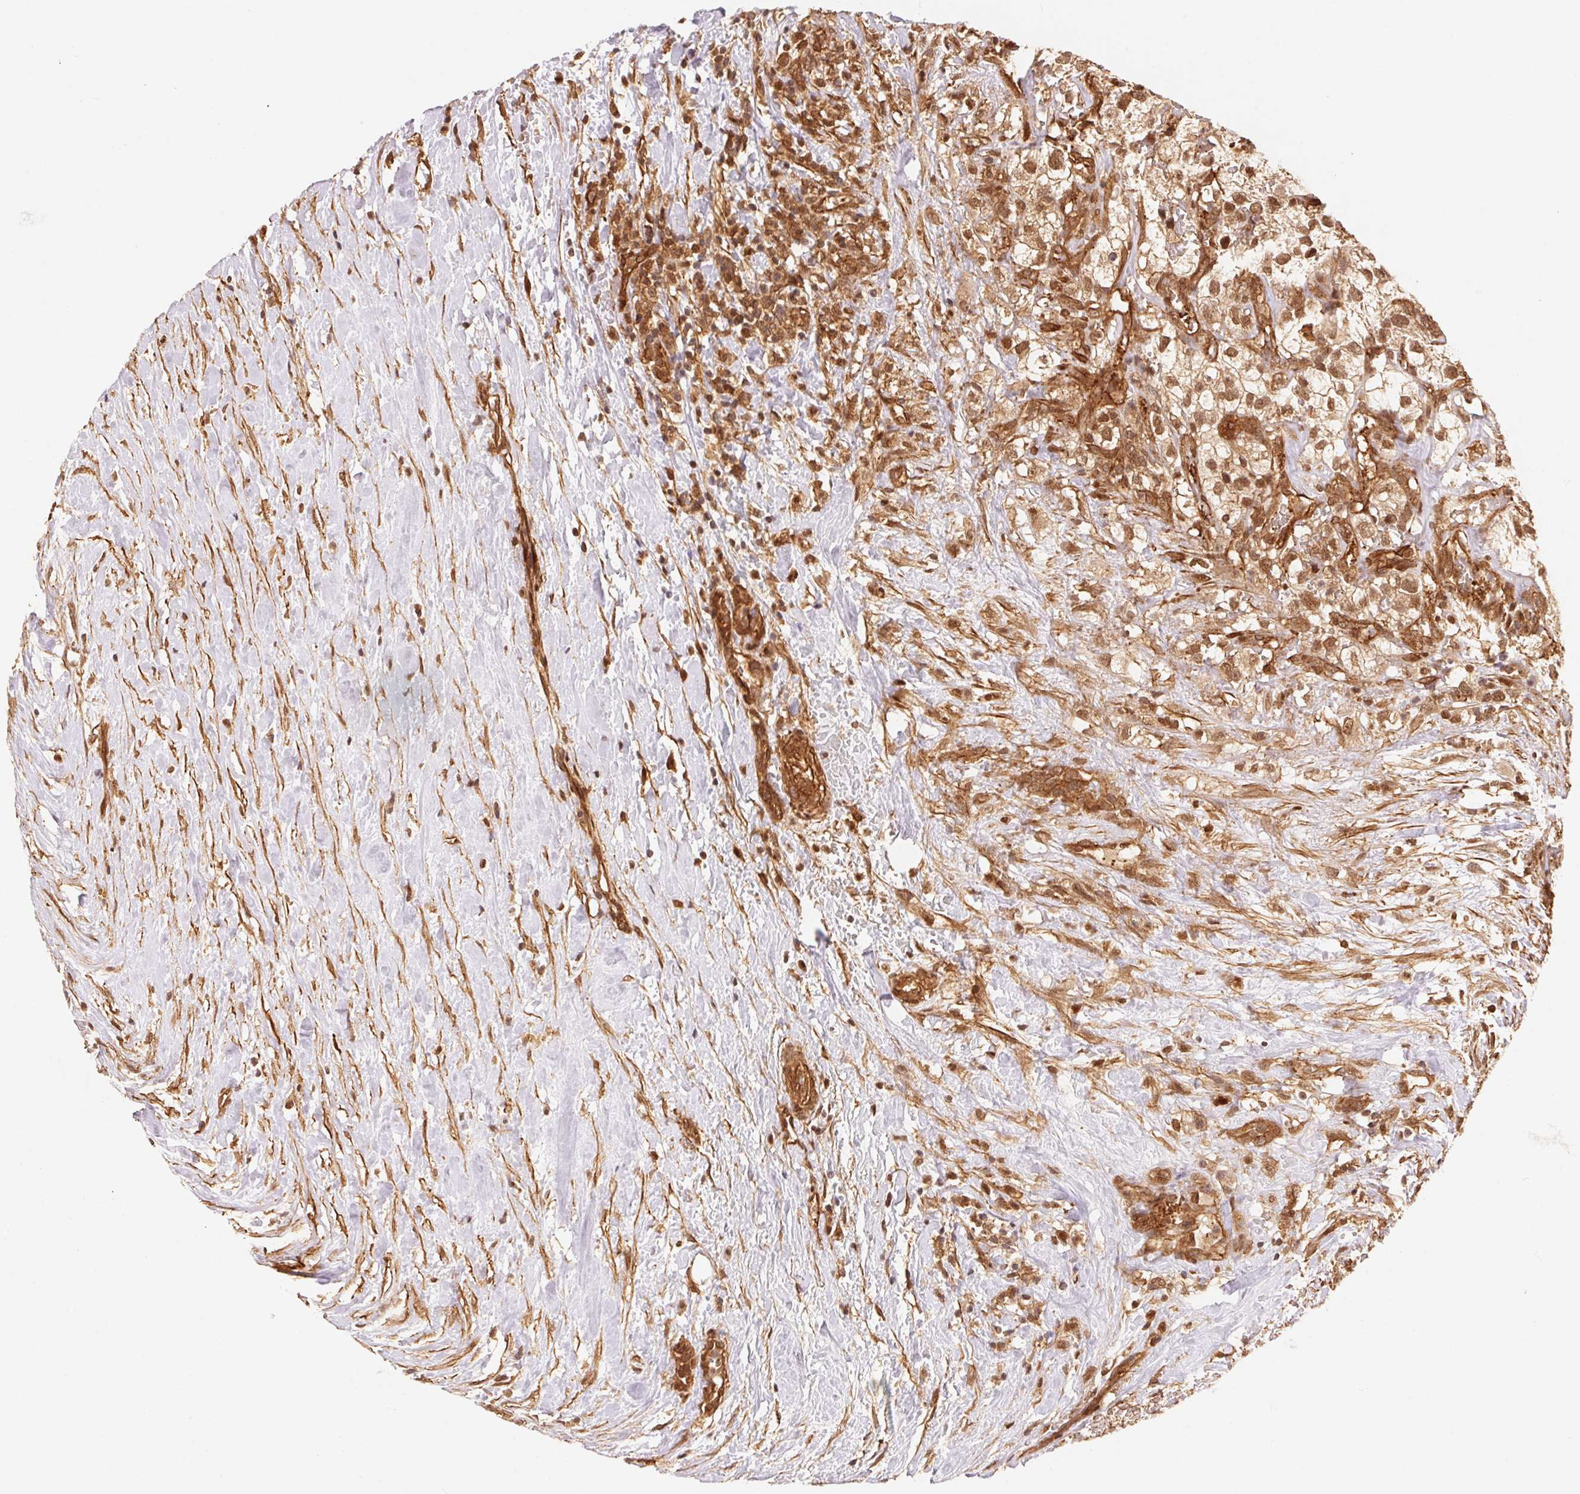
{"staining": {"intensity": "moderate", "quantity": ">75%", "location": "nuclear"}, "tissue": "renal cancer", "cell_type": "Tumor cells", "image_type": "cancer", "snomed": [{"axis": "morphology", "description": "Adenocarcinoma, NOS"}, {"axis": "topography", "description": "Kidney"}], "caption": "Immunohistochemistry (IHC) histopathology image of renal cancer (adenocarcinoma) stained for a protein (brown), which exhibits medium levels of moderate nuclear staining in about >75% of tumor cells.", "gene": "TNIP2", "patient": {"sex": "male", "age": 59}}